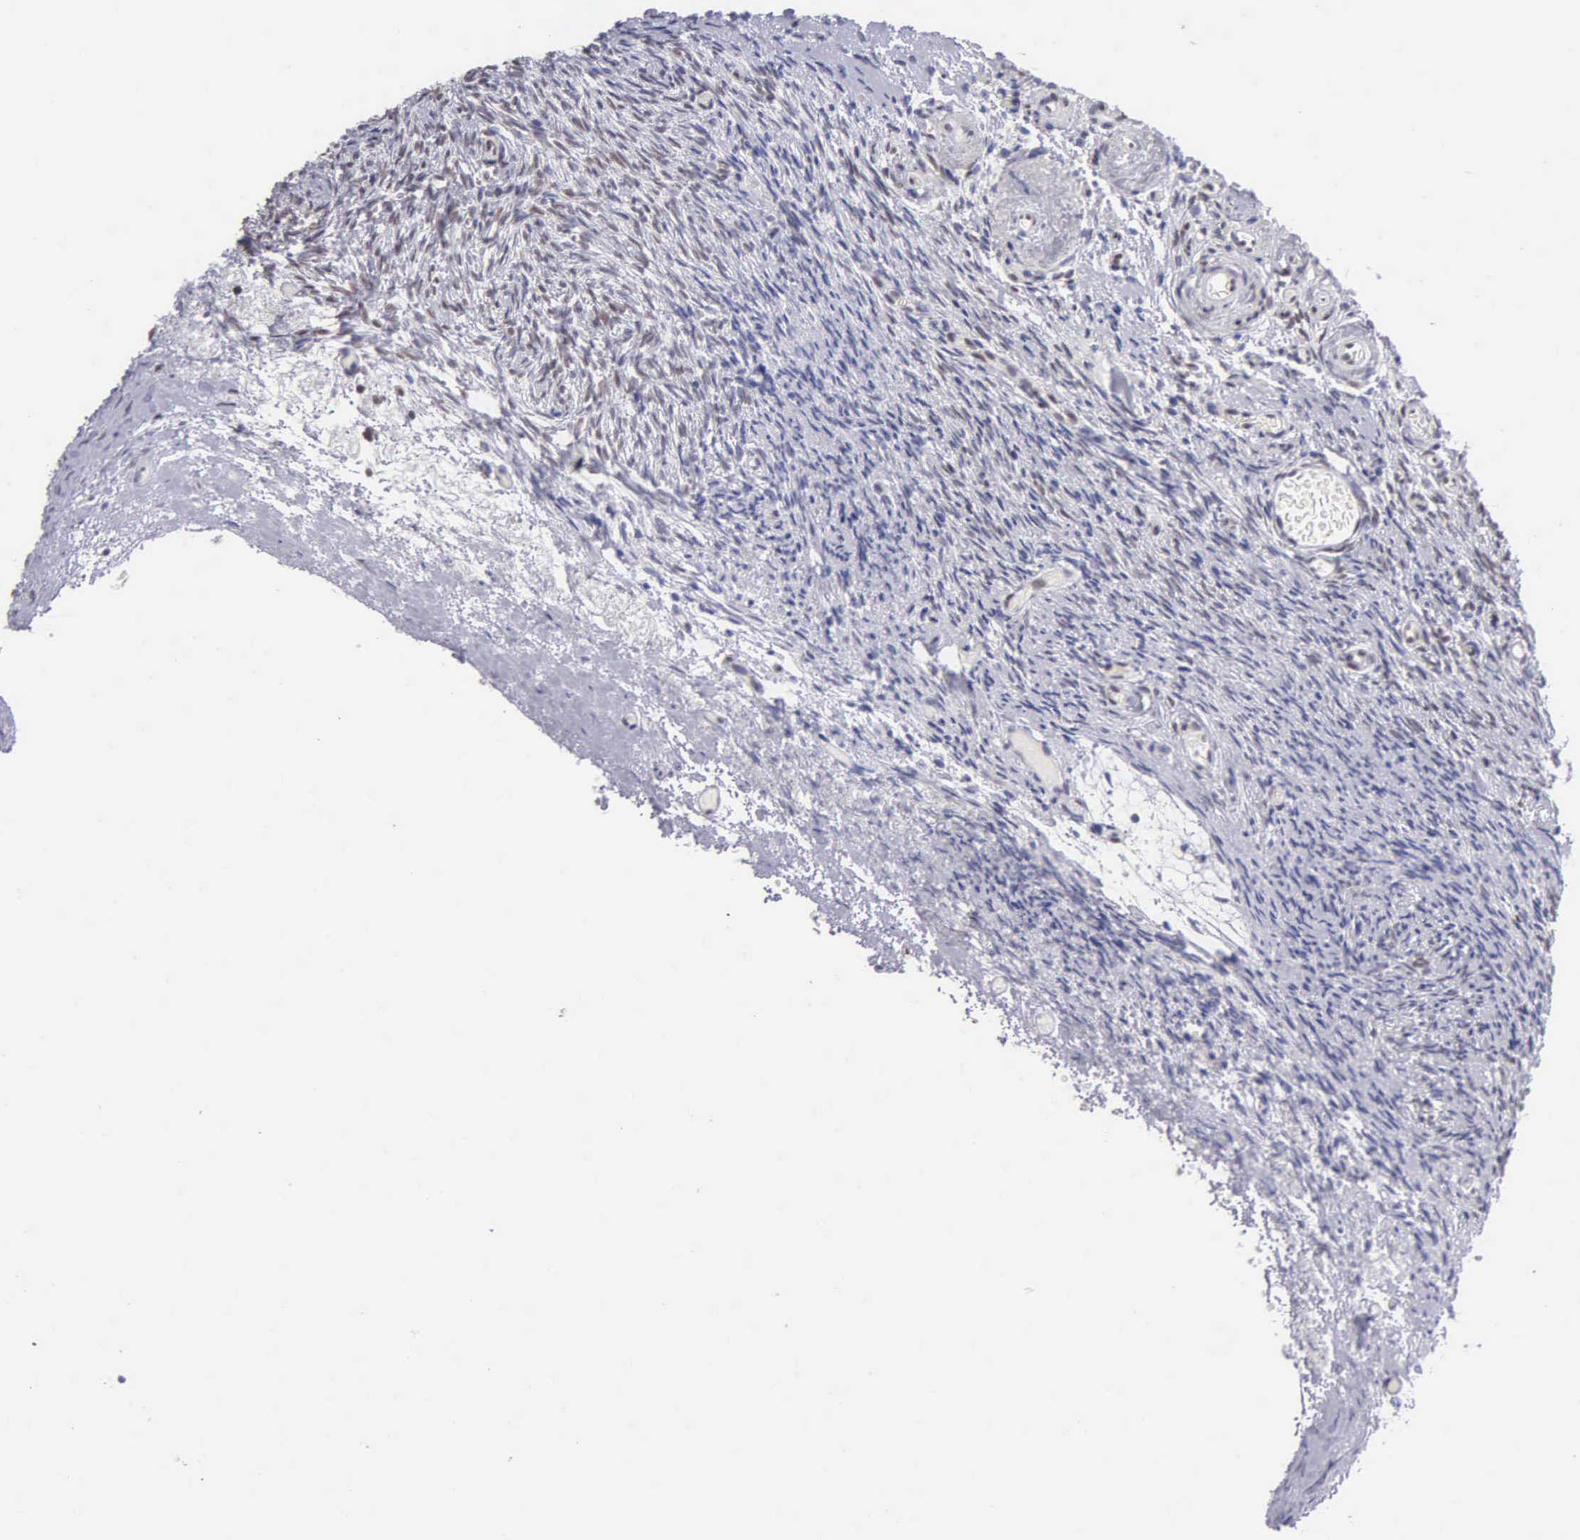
{"staining": {"intensity": "weak", "quantity": "25%-75%", "location": "nuclear"}, "tissue": "ovary", "cell_type": "Follicle cells", "image_type": "normal", "snomed": [{"axis": "morphology", "description": "Normal tissue, NOS"}, {"axis": "topography", "description": "Ovary"}], "caption": "This histopathology image exhibits IHC staining of benign human ovary, with low weak nuclear expression in approximately 25%-75% of follicle cells.", "gene": "UBR7", "patient": {"sex": "female", "age": 78}}